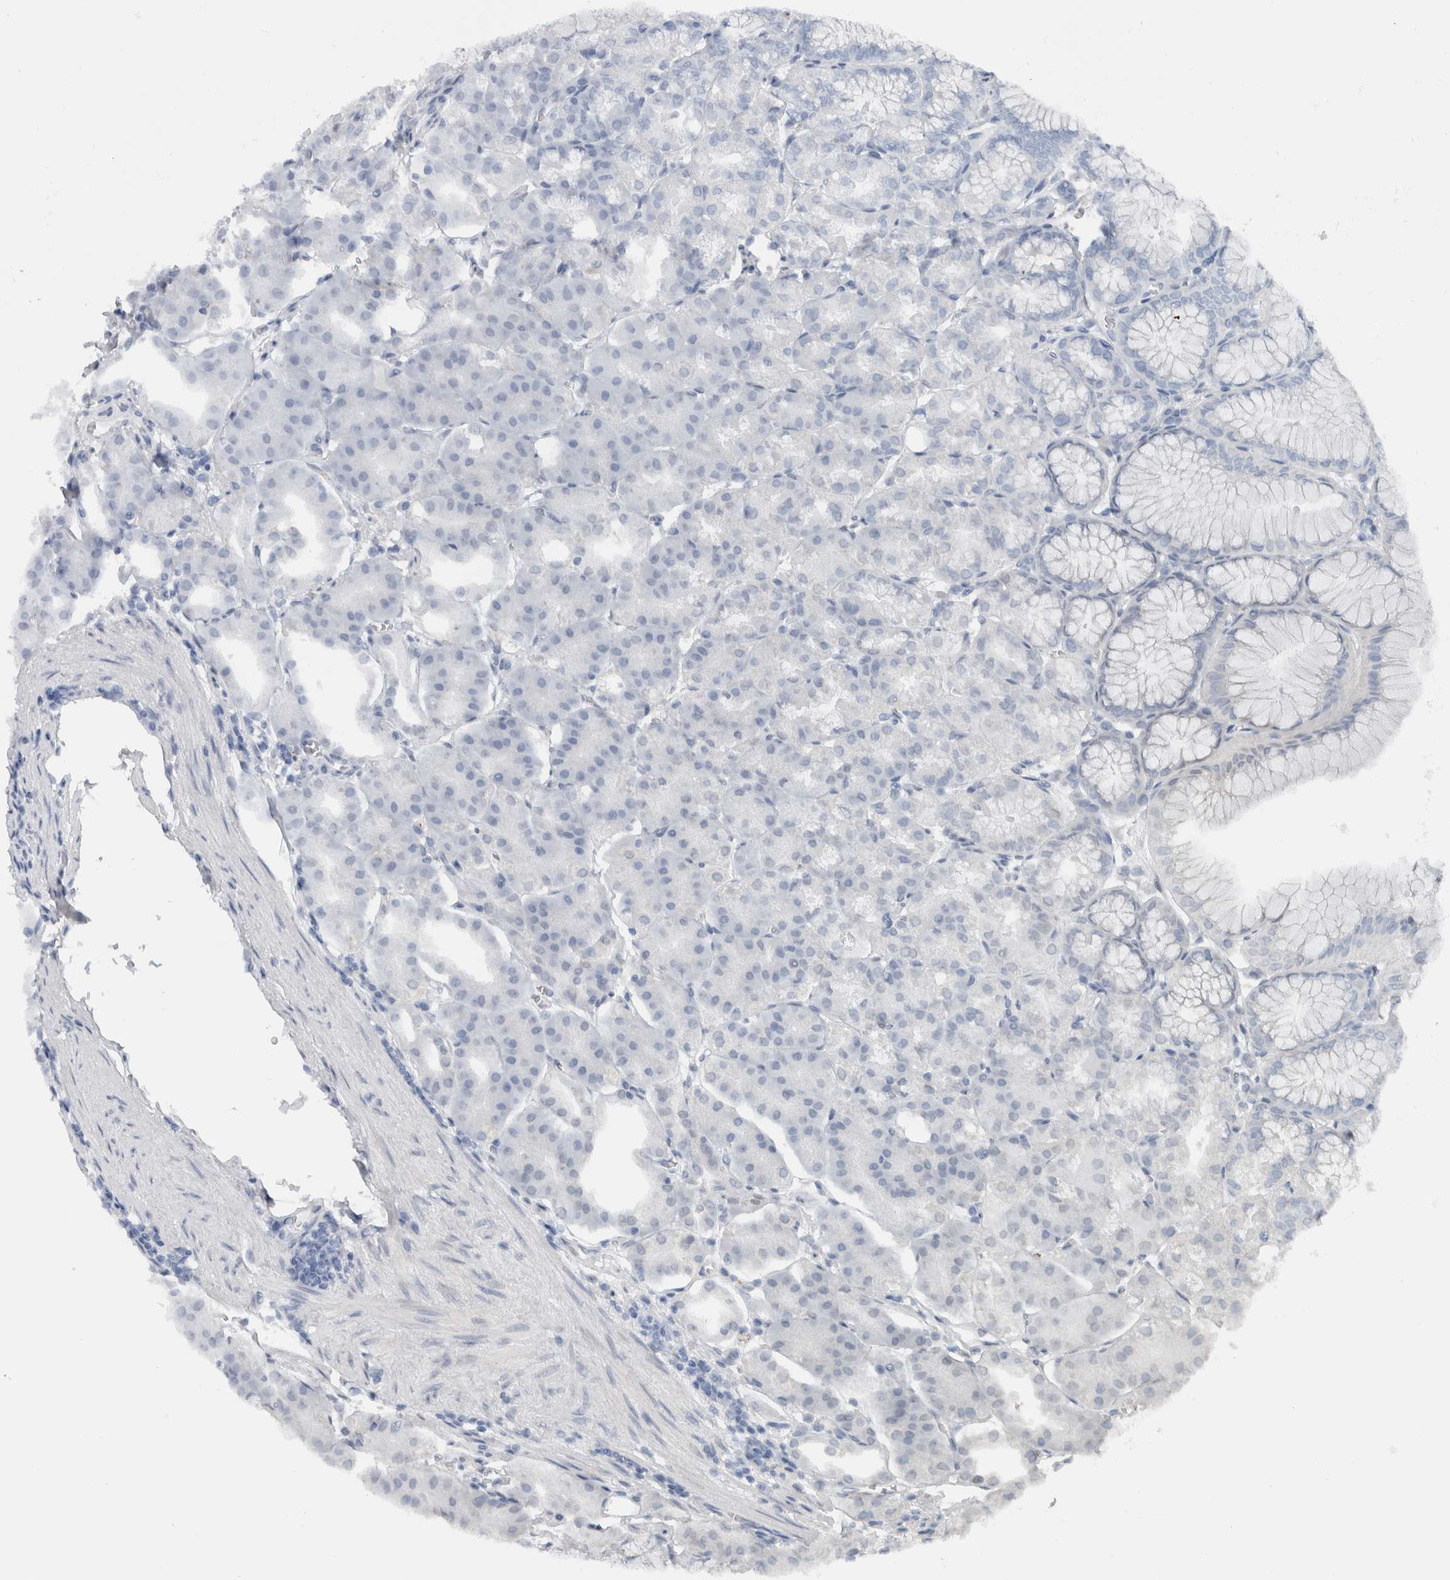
{"staining": {"intensity": "negative", "quantity": "none", "location": "none"}, "tissue": "stomach", "cell_type": "Glandular cells", "image_type": "normal", "snomed": [{"axis": "morphology", "description": "Normal tissue, NOS"}, {"axis": "topography", "description": "Stomach, lower"}], "caption": "Immunohistochemistry image of benign human stomach stained for a protein (brown), which displays no positivity in glandular cells.", "gene": "NEFM", "patient": {"sex": "male", "age": 71}}